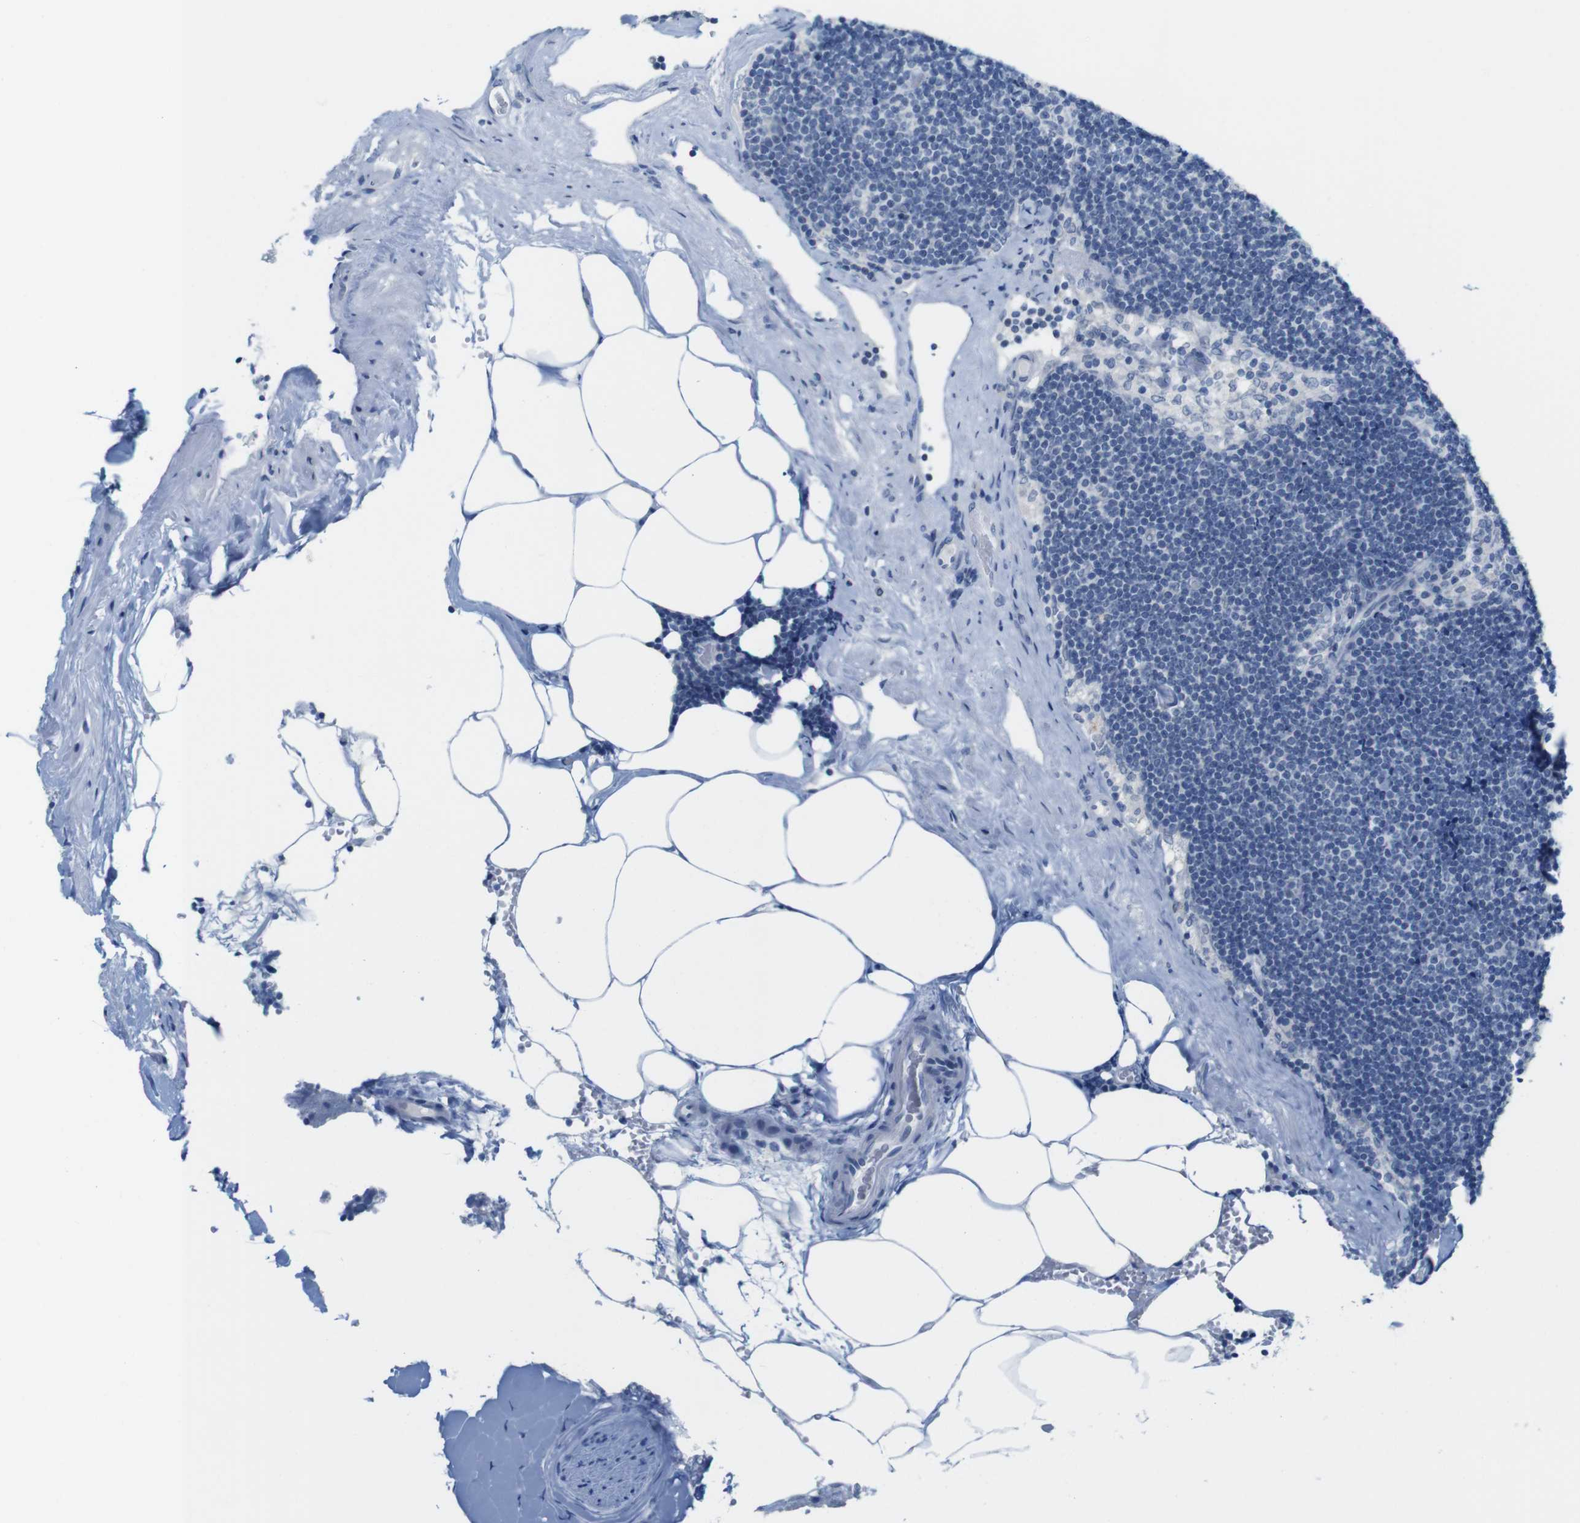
{"staining": {"intensity": "negative", "quantity": "none", "location": "none"}, "tissue": "lymph node", "cell_type": "Germinal center cells", "image_type": "normal", "snomed": [{"axis": "morphology", "description": "Normal tissue, NOS"}, {"axis": "topography", "description": "Lymph node"}], "caption": "Immunohistochemical staining of benign lymph node demonstrates no significant positivity in germinal center cells. (DAB immunohistochemistry with hematoxylin counter stain).", "gene": "OPN1SW", "patient": {"sex": "male", "age": 63}}